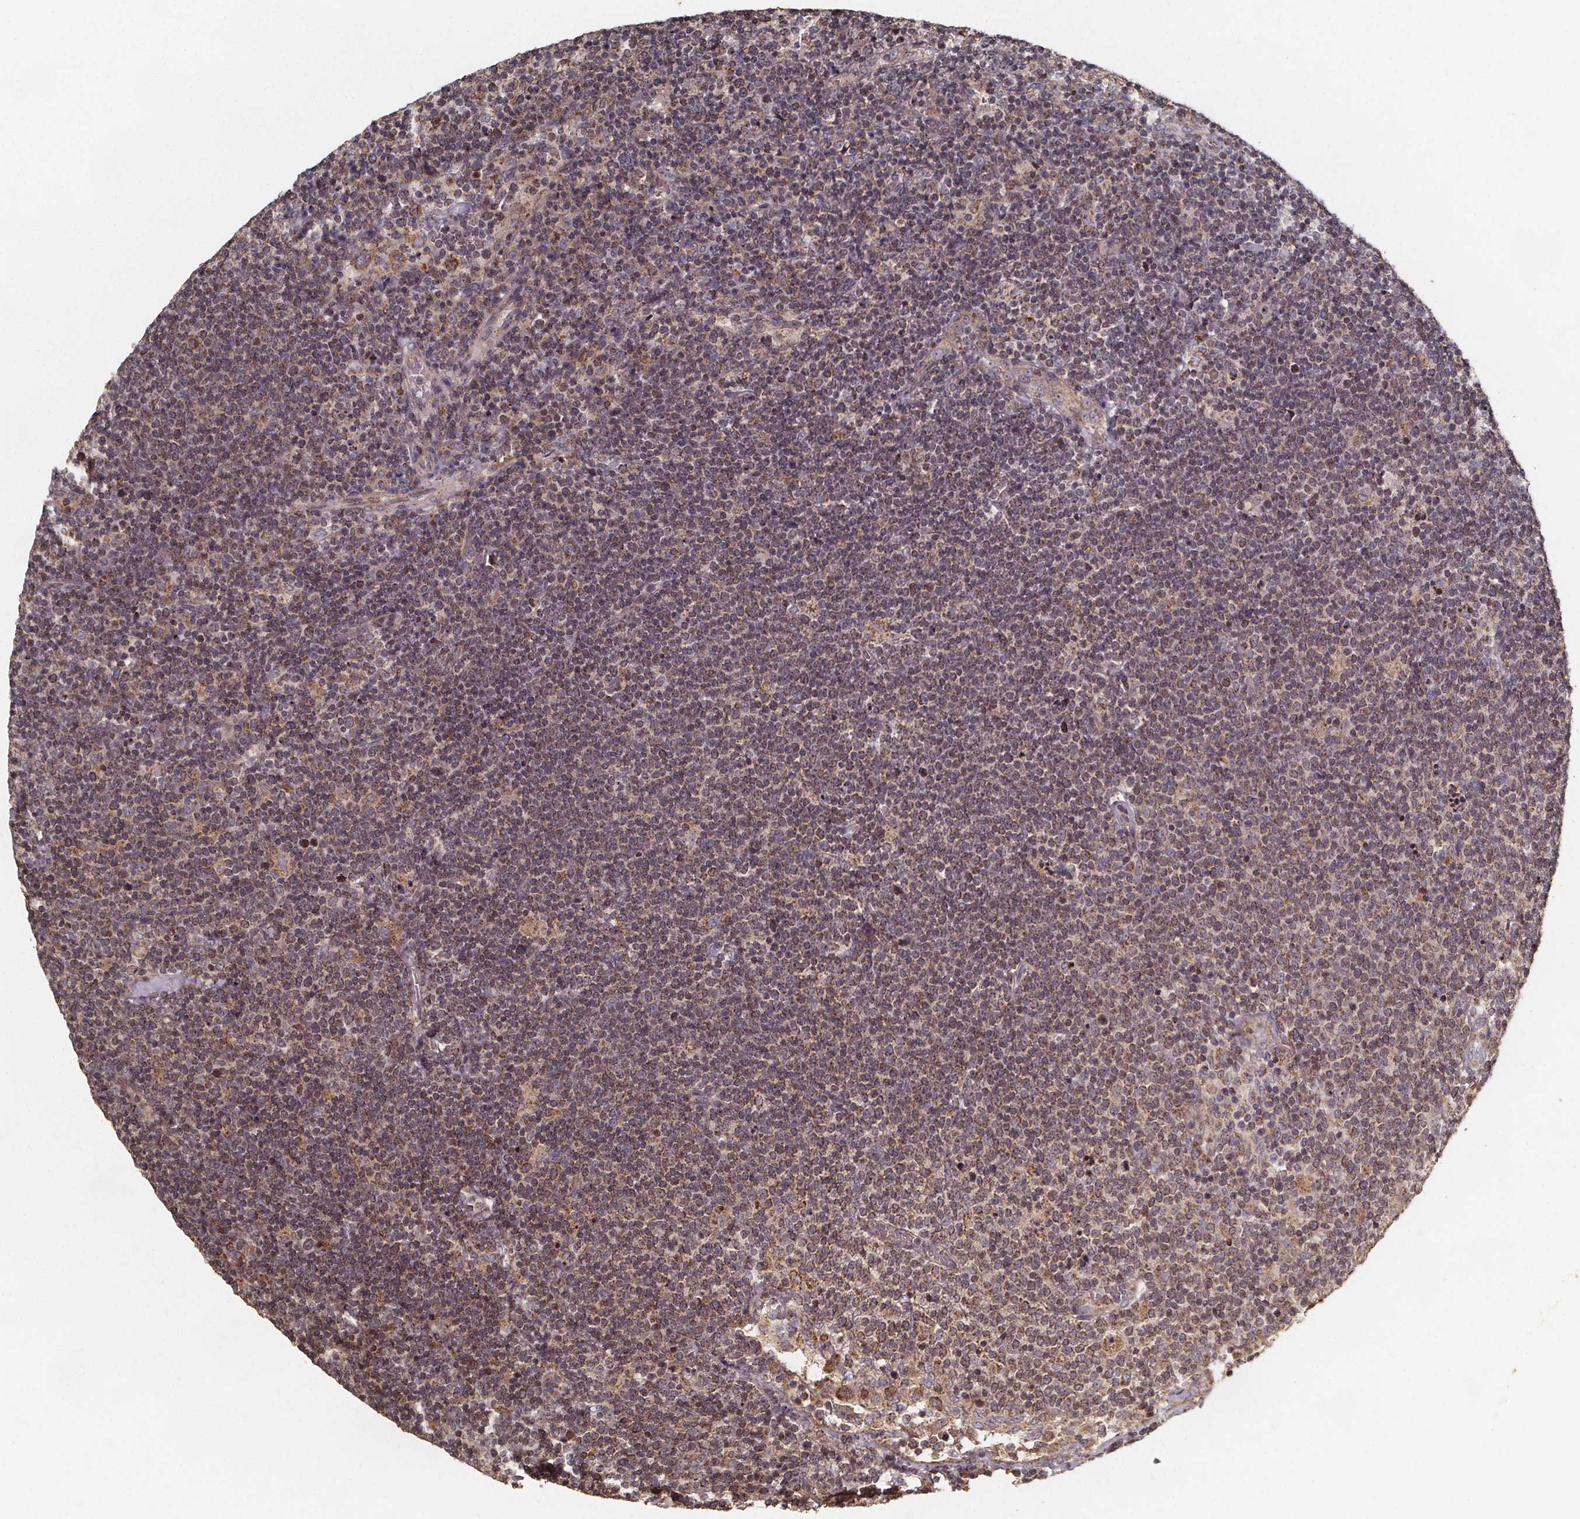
{"staining": {"intensity": "moderate", "quantity": "<25%", "location": "cytoplasmic/membranous"}, "tissue": "lymphoma", "cell_type": "Tumor cells", "image_type": "cancer", "snomed": [{"axis": "morphology", "description": "Malignant lymphoma, non-Hodgkin's type, High grade"}, {"axis": "topography", "description": "Lymph node"}], "caption": "Human high-grade malignant lymphoma, non-Hodgkin's type stained for a protein (brown) displays moderate cytoplasmic/membranous positive expression in about <25% of tumor cells.", "gene": "ZNF879", "patient": {"sex": "male", "age": 61}}